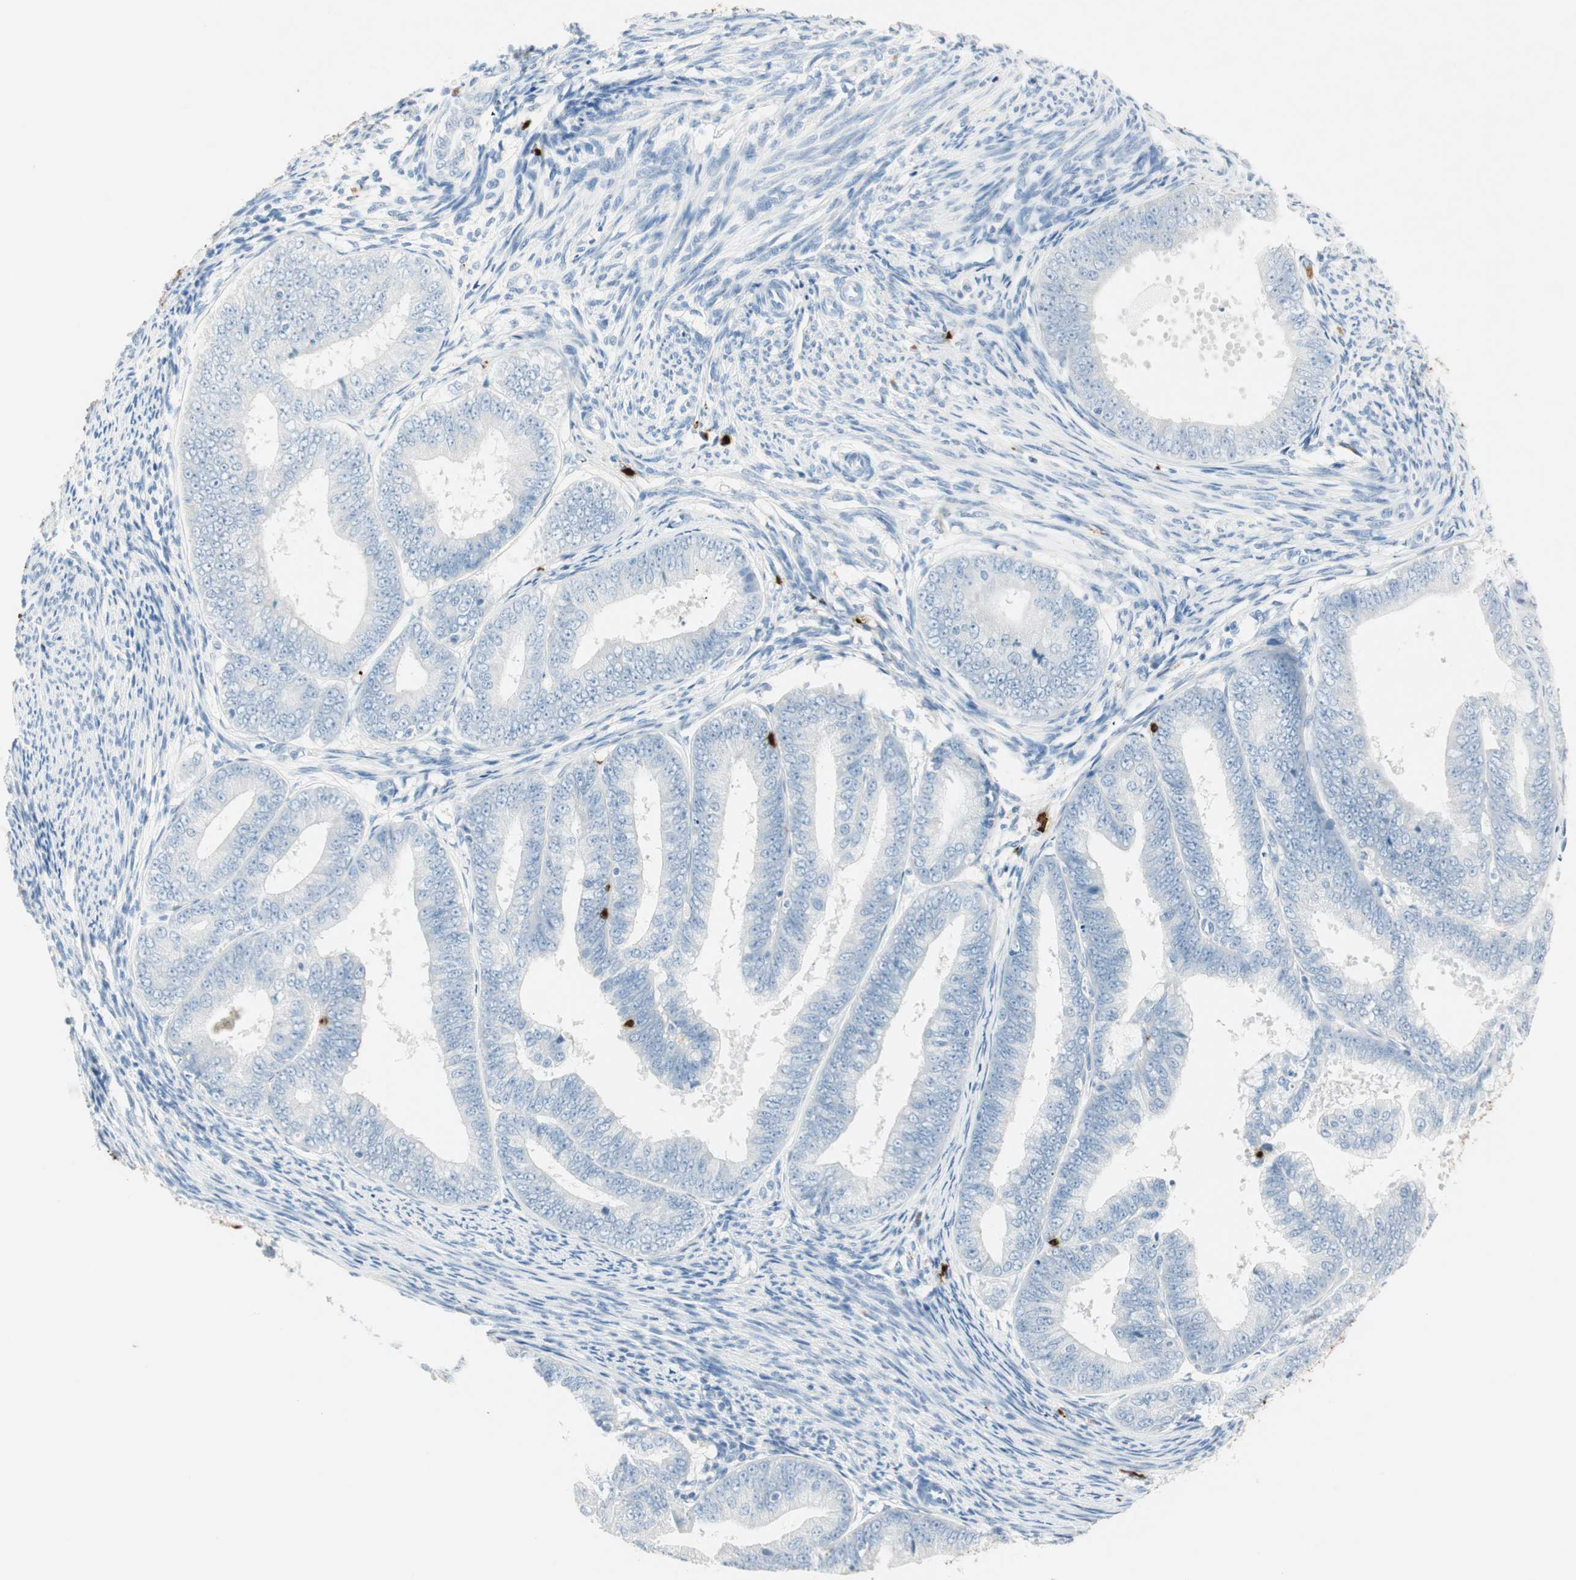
{"staining": {"intensity": "negative", "quantity": "none", "location": "none"}, "tissue": "endometrial cancer", "cell_type": "Tumor cells", "image_type": "cancer", "snomed": [{"axis": "morphology", "description": "Adenocarcinoma, NOS"}, {"axis": "topography", "description": "Endometrium"}], "caption": "Immunohistochemistry (IHC) image of human adenocarcinoma (endometrial) stained for a protein (brown), which shows no expression in tumor cells.", "gene": "PRTN3", "patient": {"sex": "female", "age": 63}}